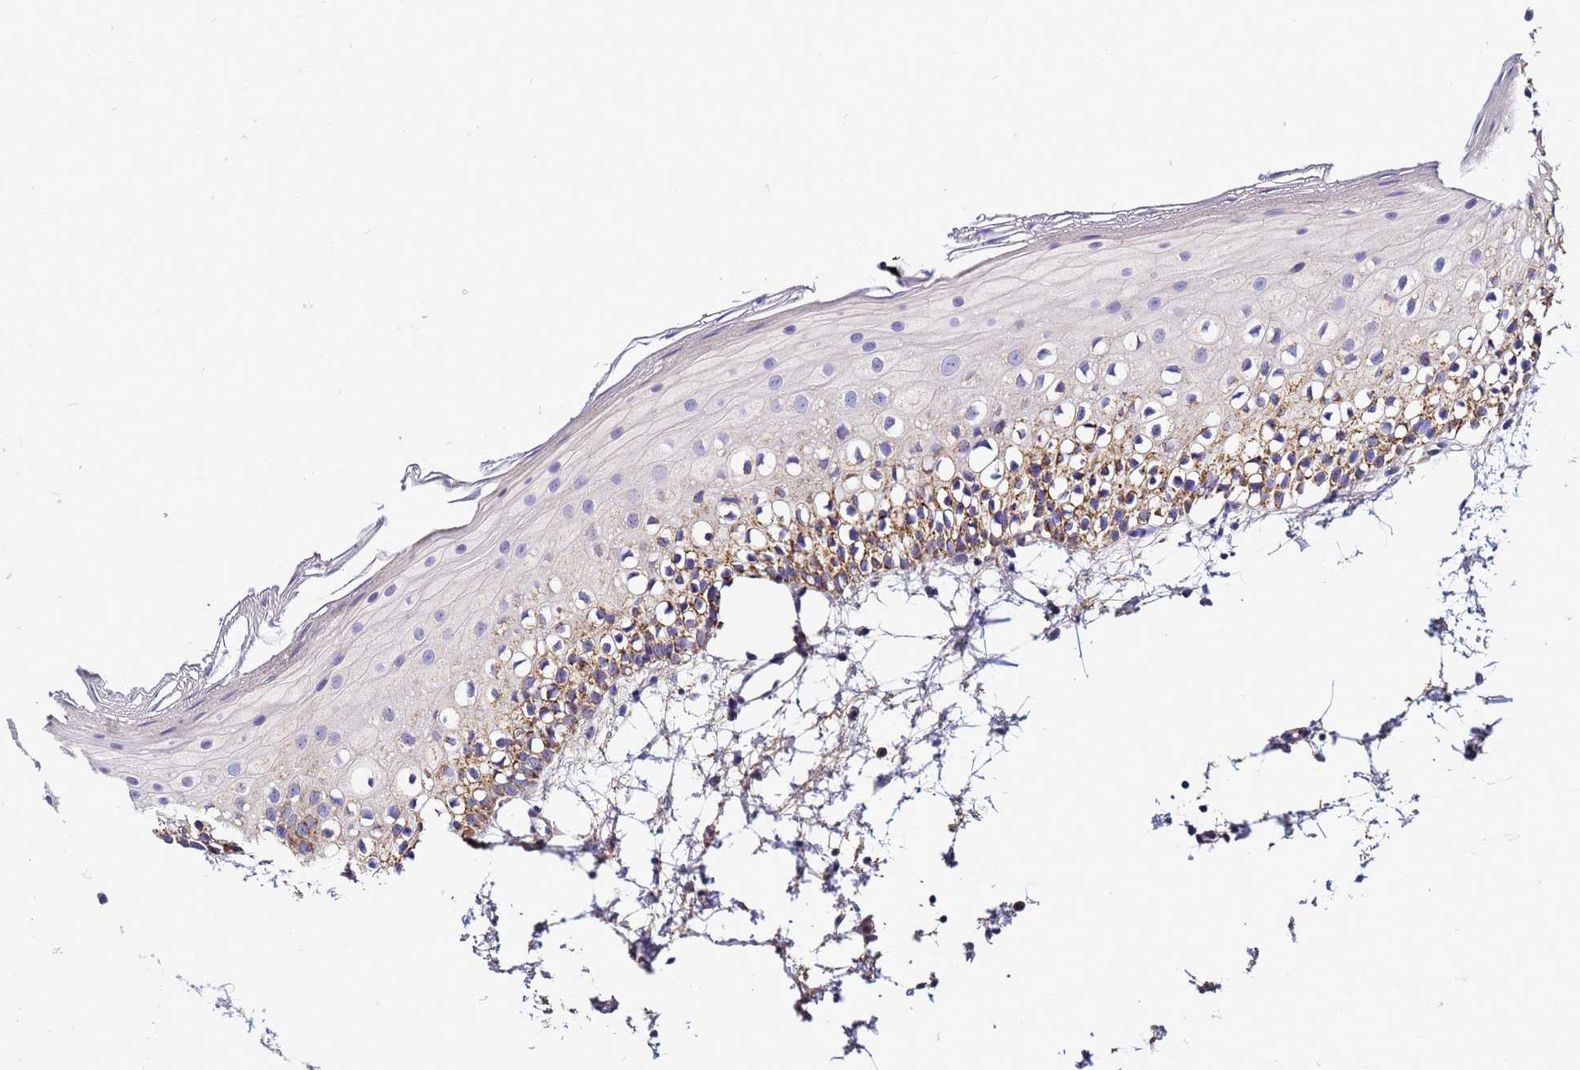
{"staining": {"intensity": "moderate", "quantity": "<25%", "location": "cytoplasmic/membranous"}, "tissue": "oral mucosa", "cell_type": "Squamous epithelial cells", "image_type": "normal", "snomed": [{"axis": "morphology", "description": "Normal tissue, NOS"}, {"axis": "topography", "description": "Oral tissue"}], "caption": "DAB immunohistochemical staining of normal oral mucosa exhibits moderate cytoplasmic/membranous protein staining in about <25% of squamous epithelial cells.", "gene": "HIGD2A", "patient": {"sex": "male", "age": 28}}